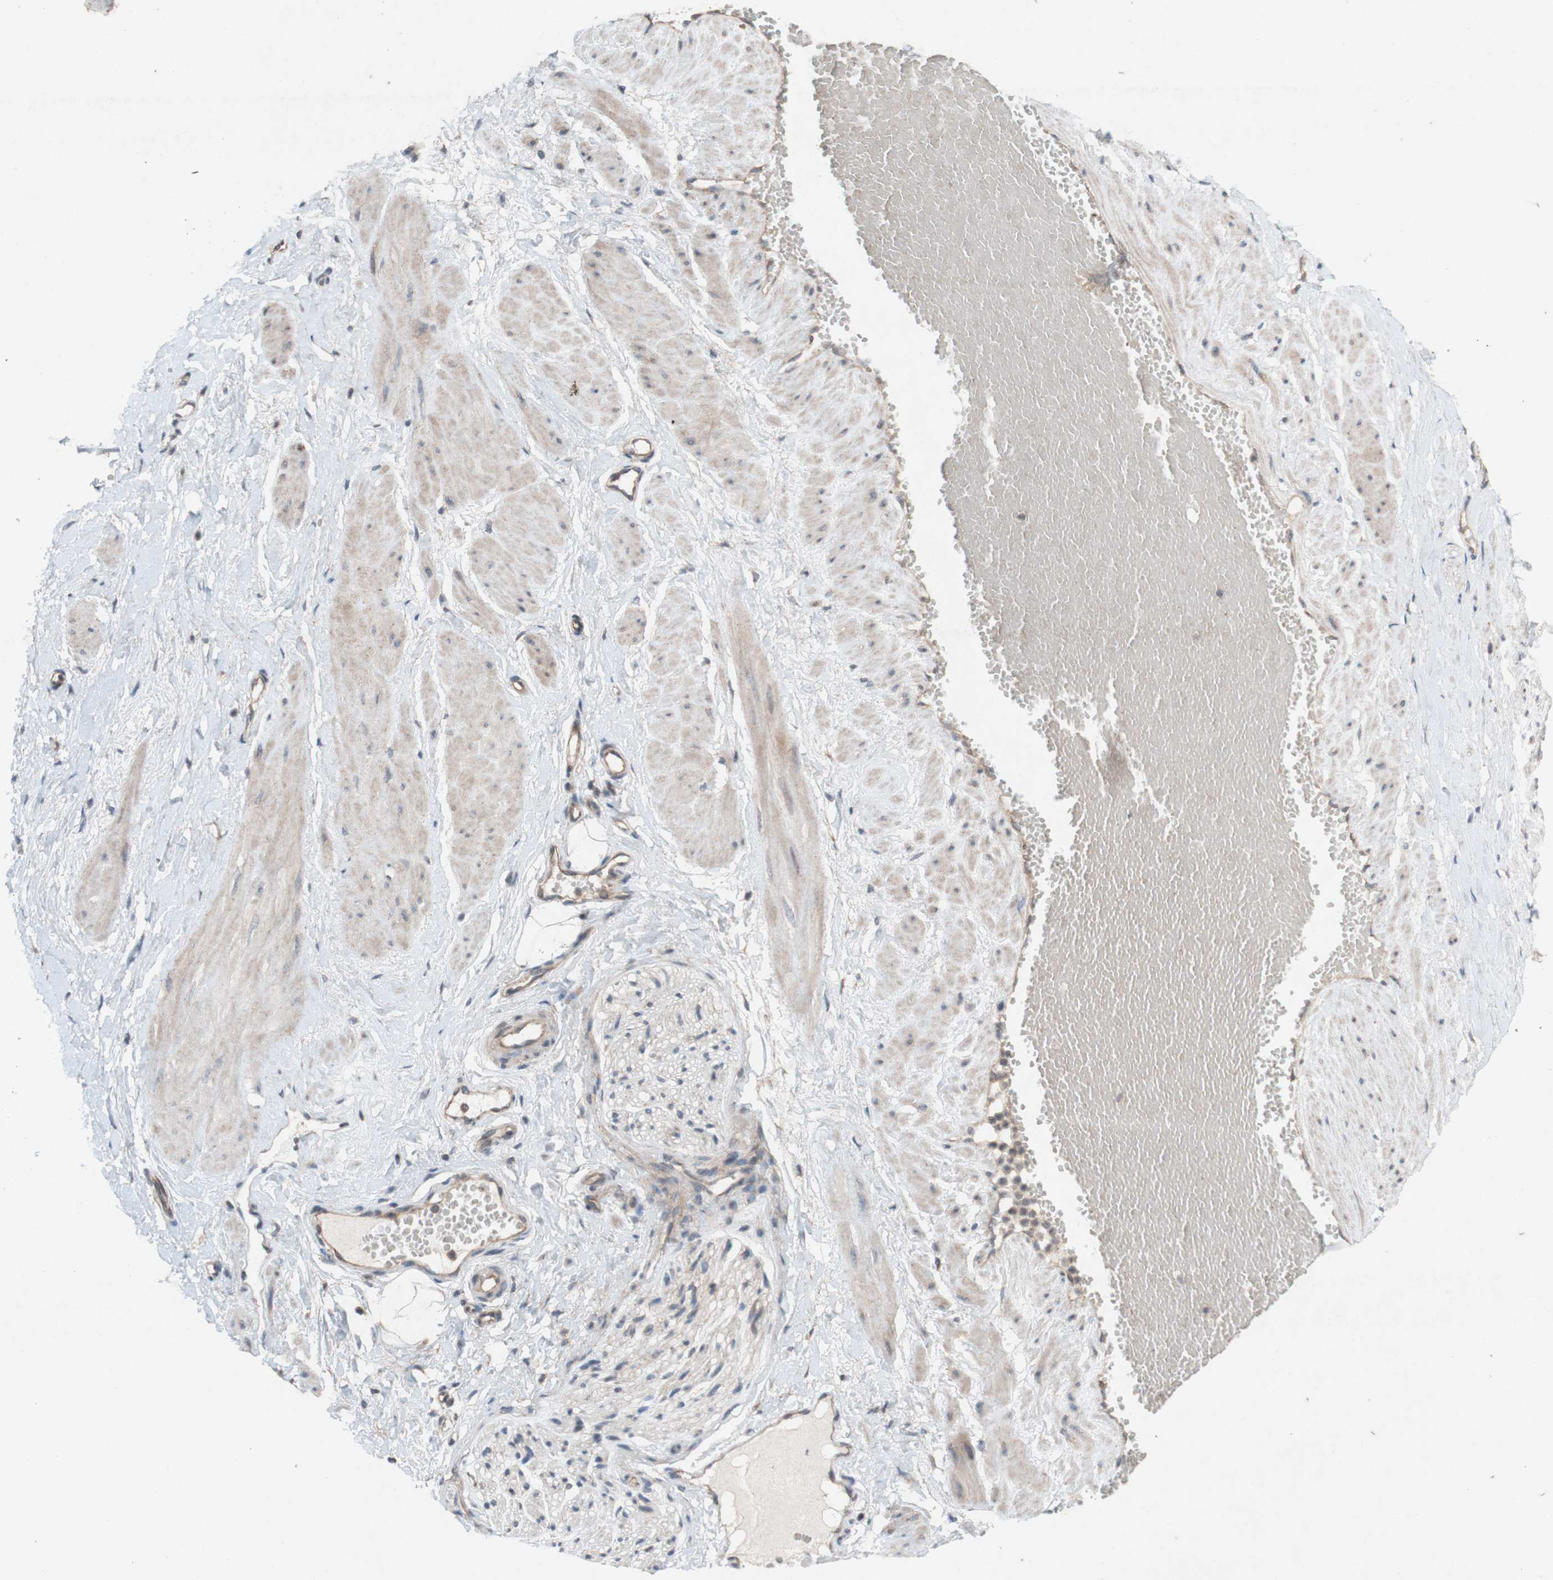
{"staining": {"intensity": "moderate", "quantity": "25%-75%", "location": "cytoplasmic/membranous"}, "tissue": "adipose tissue", "cell_type": "Adipocytes", "image_type": "normal", "snomed": [{"axis": "morphology", "description": "Normal tissue, NOS"}, {"axis": "topography", "description": "Soft tissue"}, {"axis": "topography", "description": "Vascular tissue"}], "caption": "Adipose tissue stained with IHC shows moderate cytoplasmic/membranous positivity in approximately 25%-75% of adipocytes. (DAB (3,3'-diaminobenzidine) IHC with brightfield microscopy, high magnification).", "gene": "TST", "patient": {"sex": "female", "age": 35}}